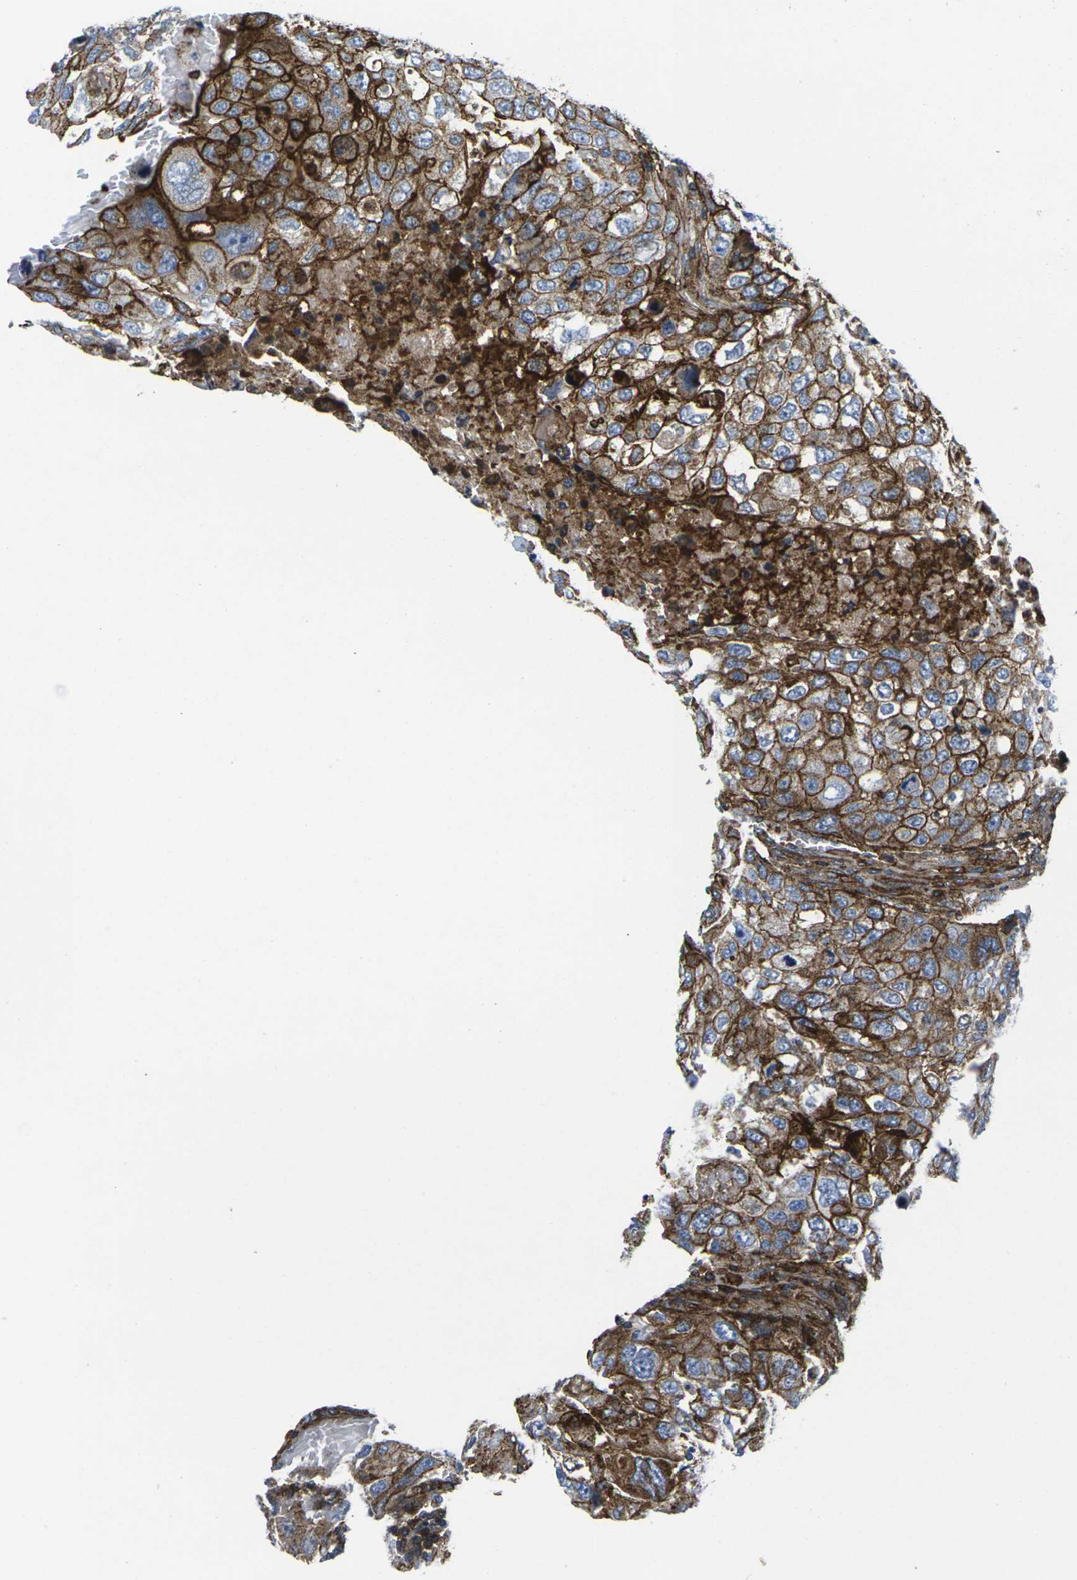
{"staining": {"intensity": "strong", "quantity": ">75%", "location": "cytoplasmic/membranous"}, "tissue": "urothelial cancer", "cell_type": "Tumor cells", "image_type": "cancer", "snomed": [{"axis": "morphology", "description": "Urothelial carcinoma, High grade"}, {"axis": "topography", "description": "Lymph node"}, {"axis": "topography", "description": "Urinary bladder"}], "caption": "Urothelial cancer tissue reveals strong cytoplasmic/membranous staining in about >75% of tumor cells The protein is stained brown, and the nuclei are stained in blue (DAB IHC with brightfield microscopy, high magnification).", "gene": "IQGAP1", "patient": {"sex": "male", "age": 51}}